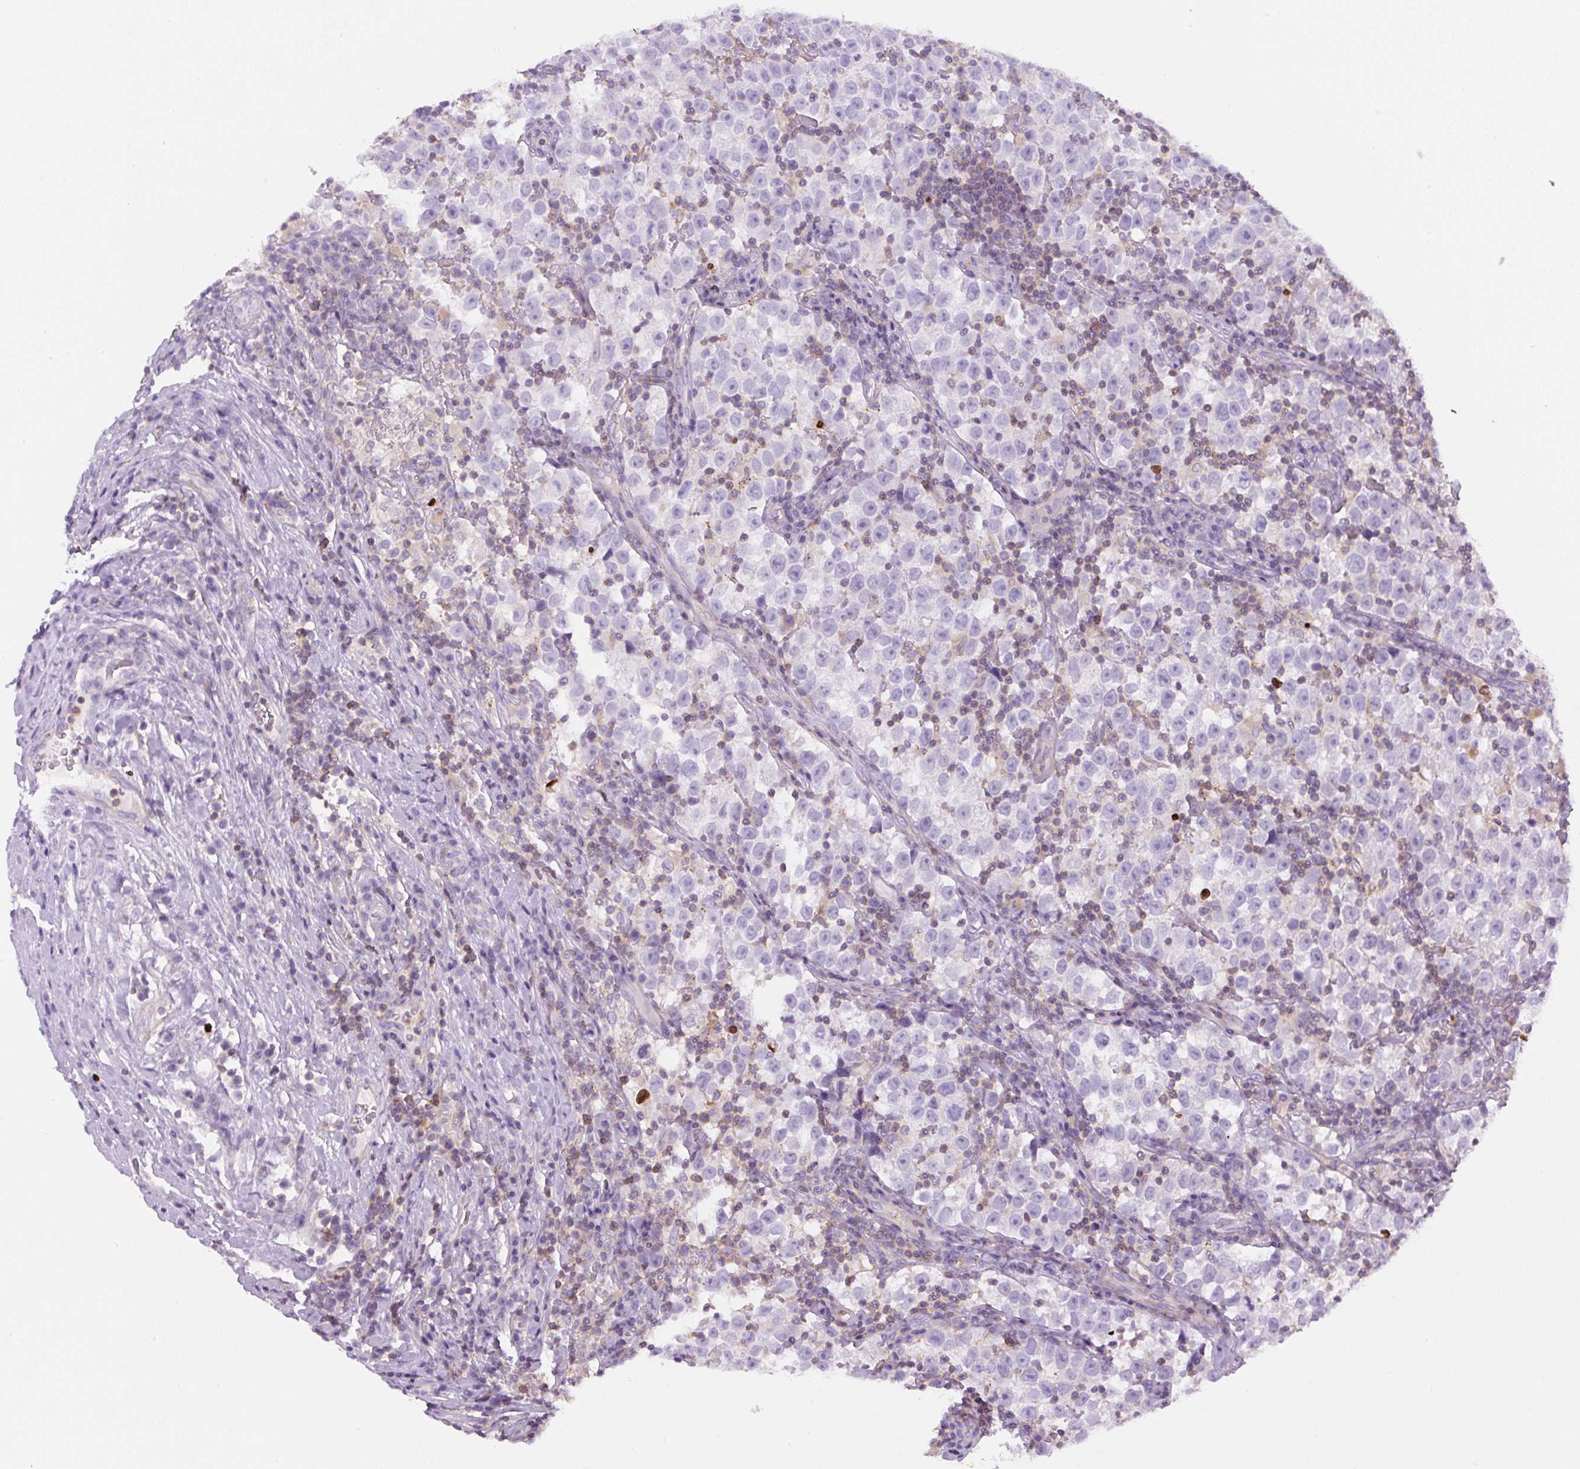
{"staining": {"intensity": "negative", "quantity": "none", "location": "none"}, "tissue": "testis cancer", "cell_type": "Tumor cells", "image_type": "cancer", "snomed": [{"axis": "morphology", "description": "Normal tissue, NOS"}, {"axis": "morphology", "description": "Seminoma, NOS"}, {"axis": "topography", "description": "Testis"}], "caption": "Testis seminoma stained for a protein using IHC demonstrates no staining tumor cells.", "gene": "PIP5KL1", "patient": {"sex": "male", "age": 43}}